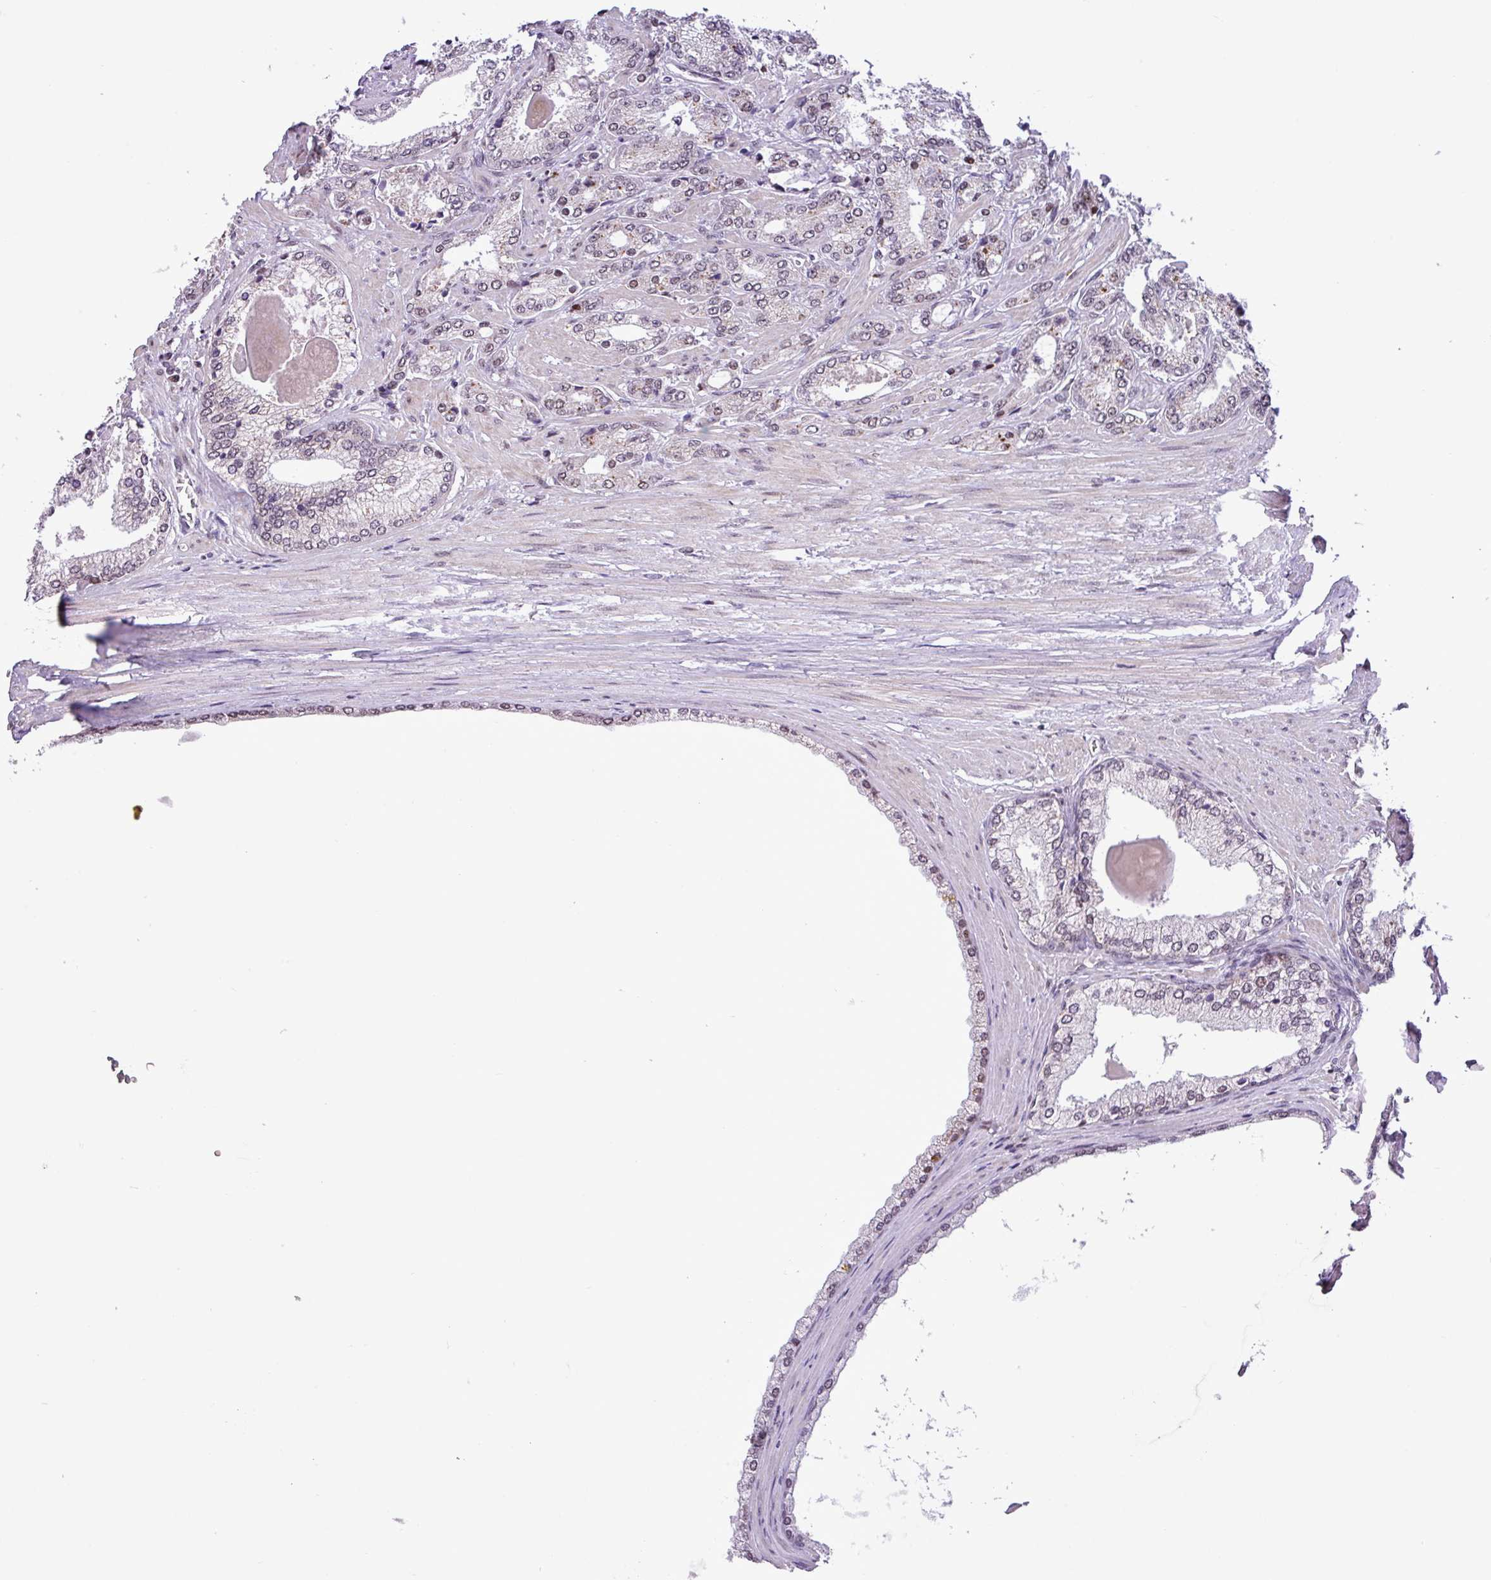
{"staining": {"intensity": "moderate", "quantity": "<25%", "location": "cytoplasmic/membranous"}, "tissue": "prostate cancer", "cell_type": "Tumor cells", "image_type": "cancer", "snomed": [{"axis": "morphology", "description": "Adenocarcinoma, High grade"}, {"axis": "topography", "description": "Prostate"}], "caption": "Immunohistochemistry photomicrograph of human prostate cancer stained for a protein (brown), which demonstrates low levels of moderate cytoplasmic/membranous expression in approximately <25% of tumor cells.", "gene": "ZNF354A", "patient": {"sex": "male", "age": 66}}